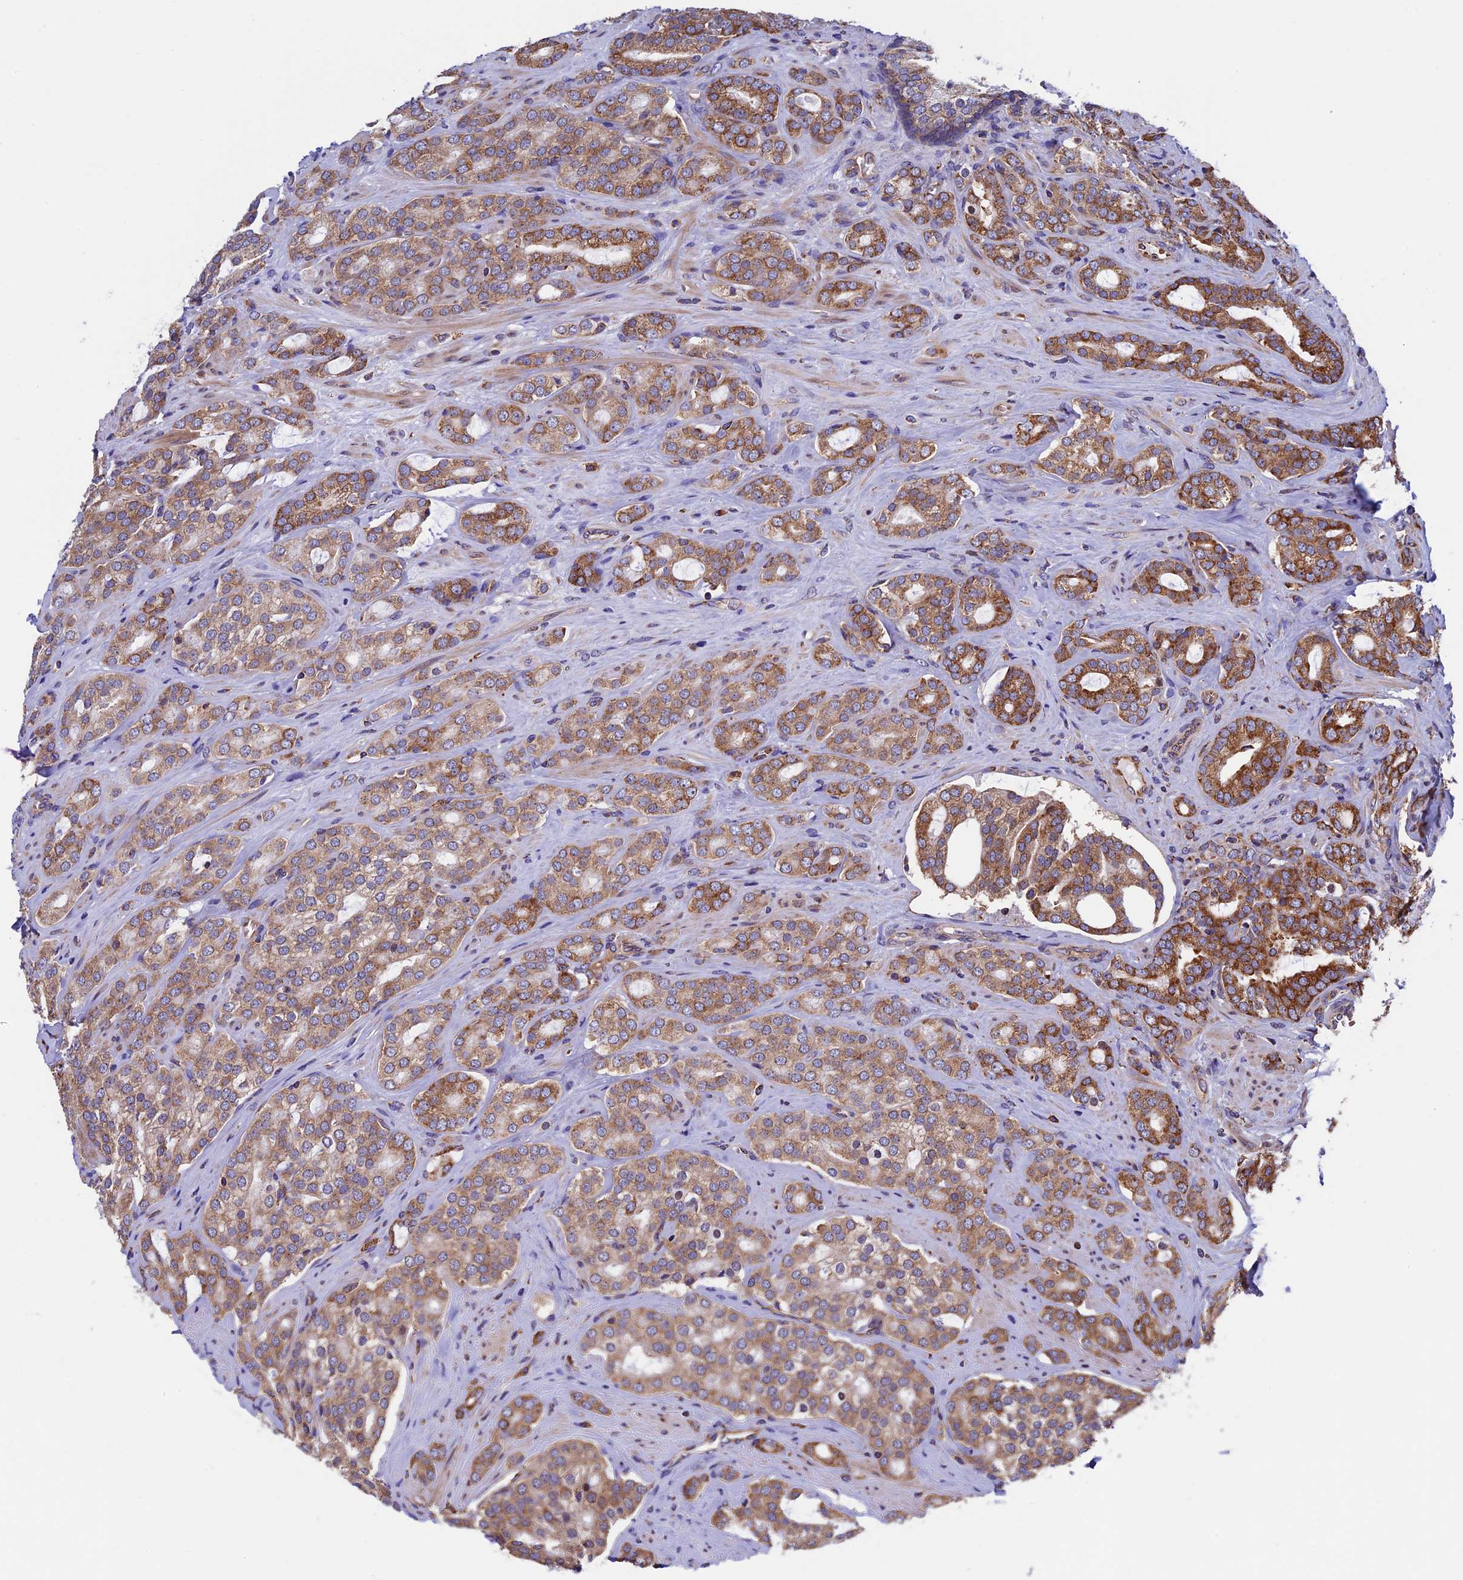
{"staining": {"intensity": "moderate", "quantity": ">75%", "location": "cytoplasmic/membranous"}, "tissue": "prostate cancer", "cell_type": "Tumor cells", "image_type": "cancer", "snomed": [{"axis": "morphology", "description": "Adenocarcinoma, High grade"}, {"axis": "topography", "description": "Prostate"}], "caption": "This is a photomicrograph of immunohistochemistry (IHC) staining of high-grade adenocarcinoma (prostate), which shows moderate positivity in the cytoplasmic/membranous of tumor cells.", "gene": "SLC9A5", "patient": {"sex": "male", "age": 63}}